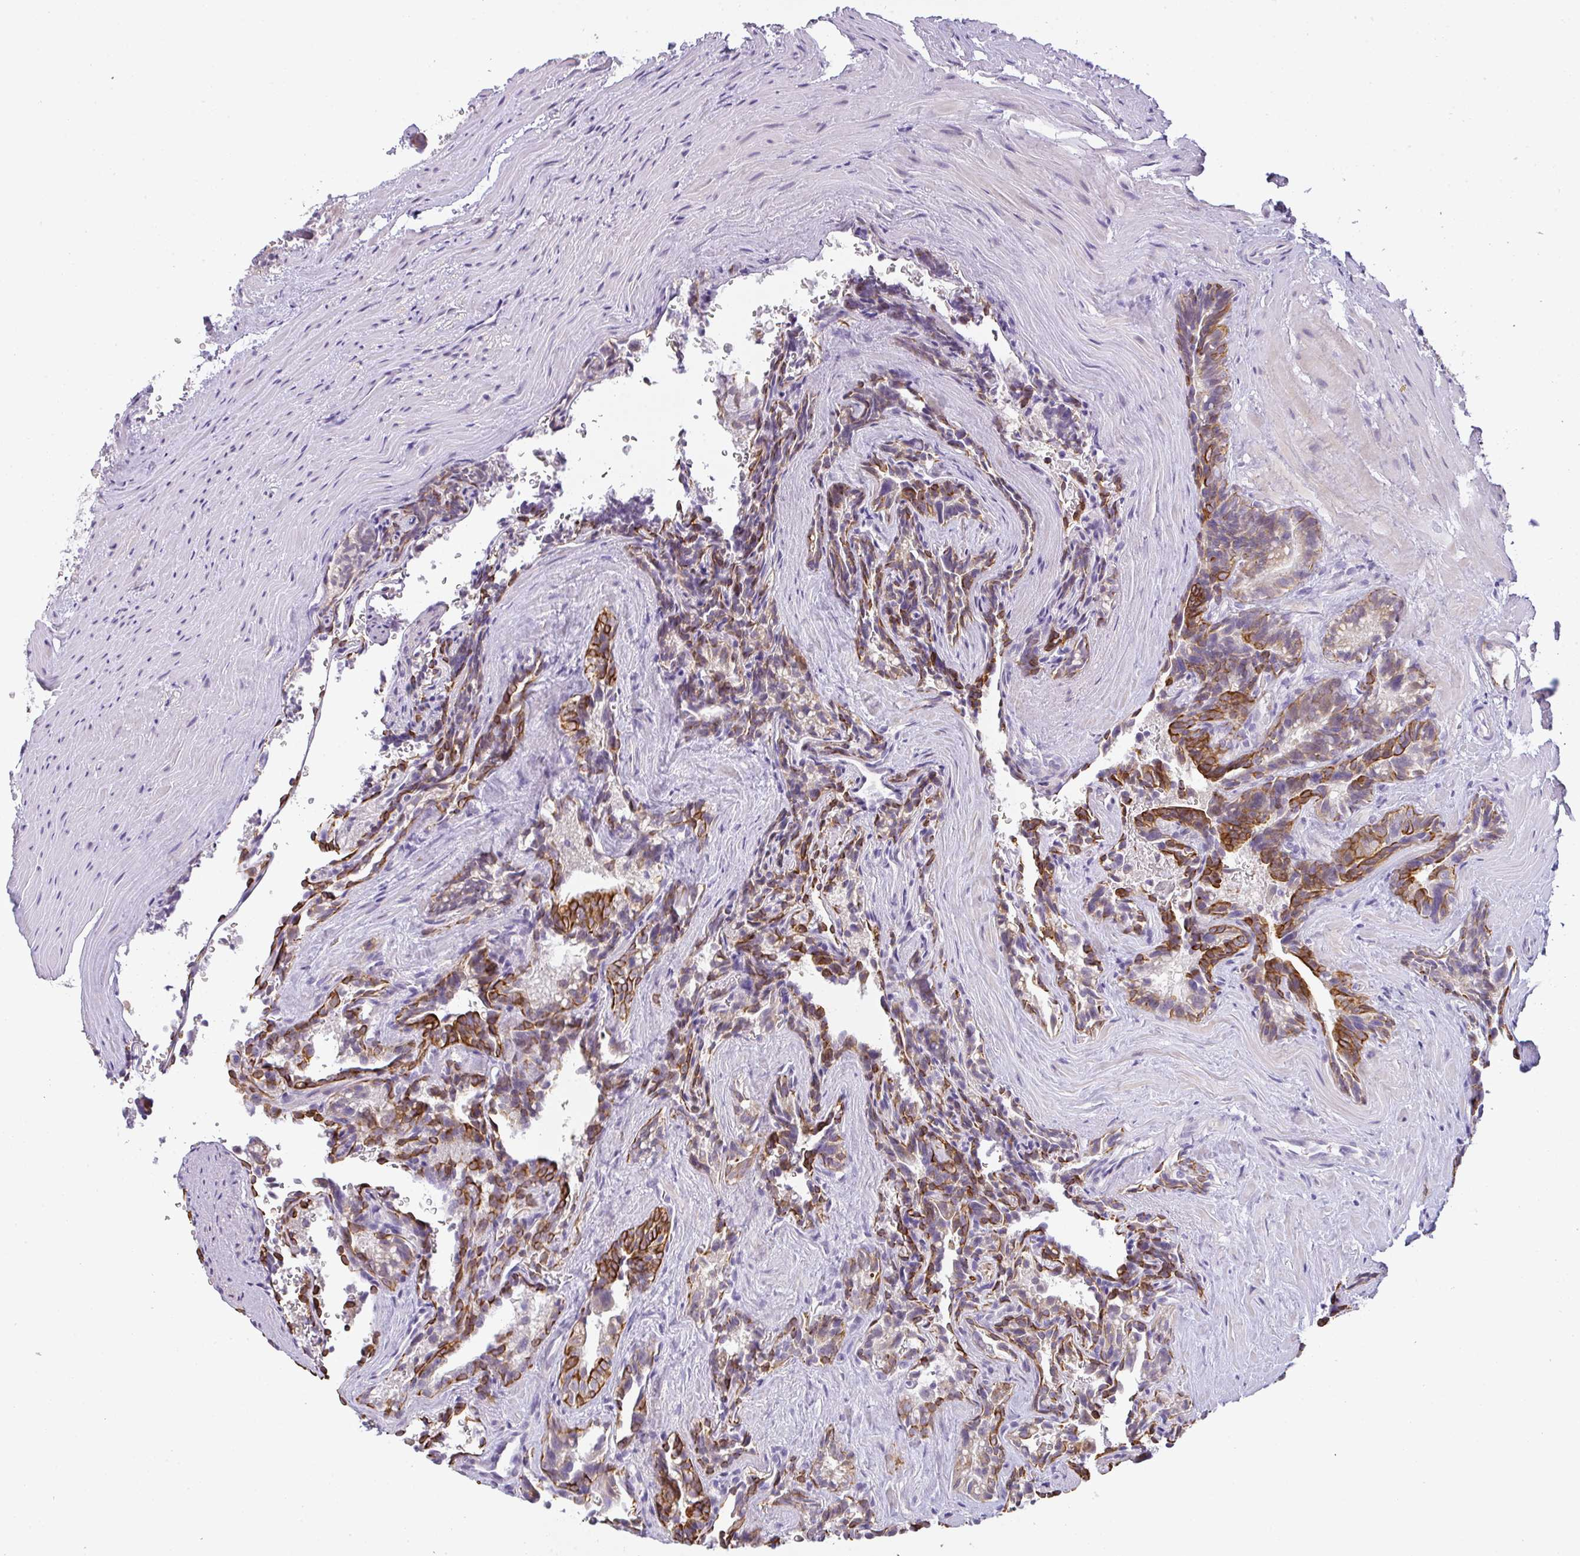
{"staining": {"intensity": "strong", "quantity": "25%-75%", "location": "cytoplasmic/membranous"}, "tissue": "seminal vesicle", "cell_type": "Glandular cells", "image_type": "normal", "snomed": [{"axis": "morphology", "description": "Normal tissue, NOS"}, {"axis": "topography", "description": "Seminal veicle"}], "caption": "Glandular cells reveal high levels of strong cytoplasmic/membranous positivity in about 25%-75% of cells in normal seminal vesicle. (DAB (3,3'-diaminobenzidine) IHC, brown staining for protein, blue staining for nuclei).", "gene": "SIRPB2", "patient": {"sex": "male", "age": 47}}